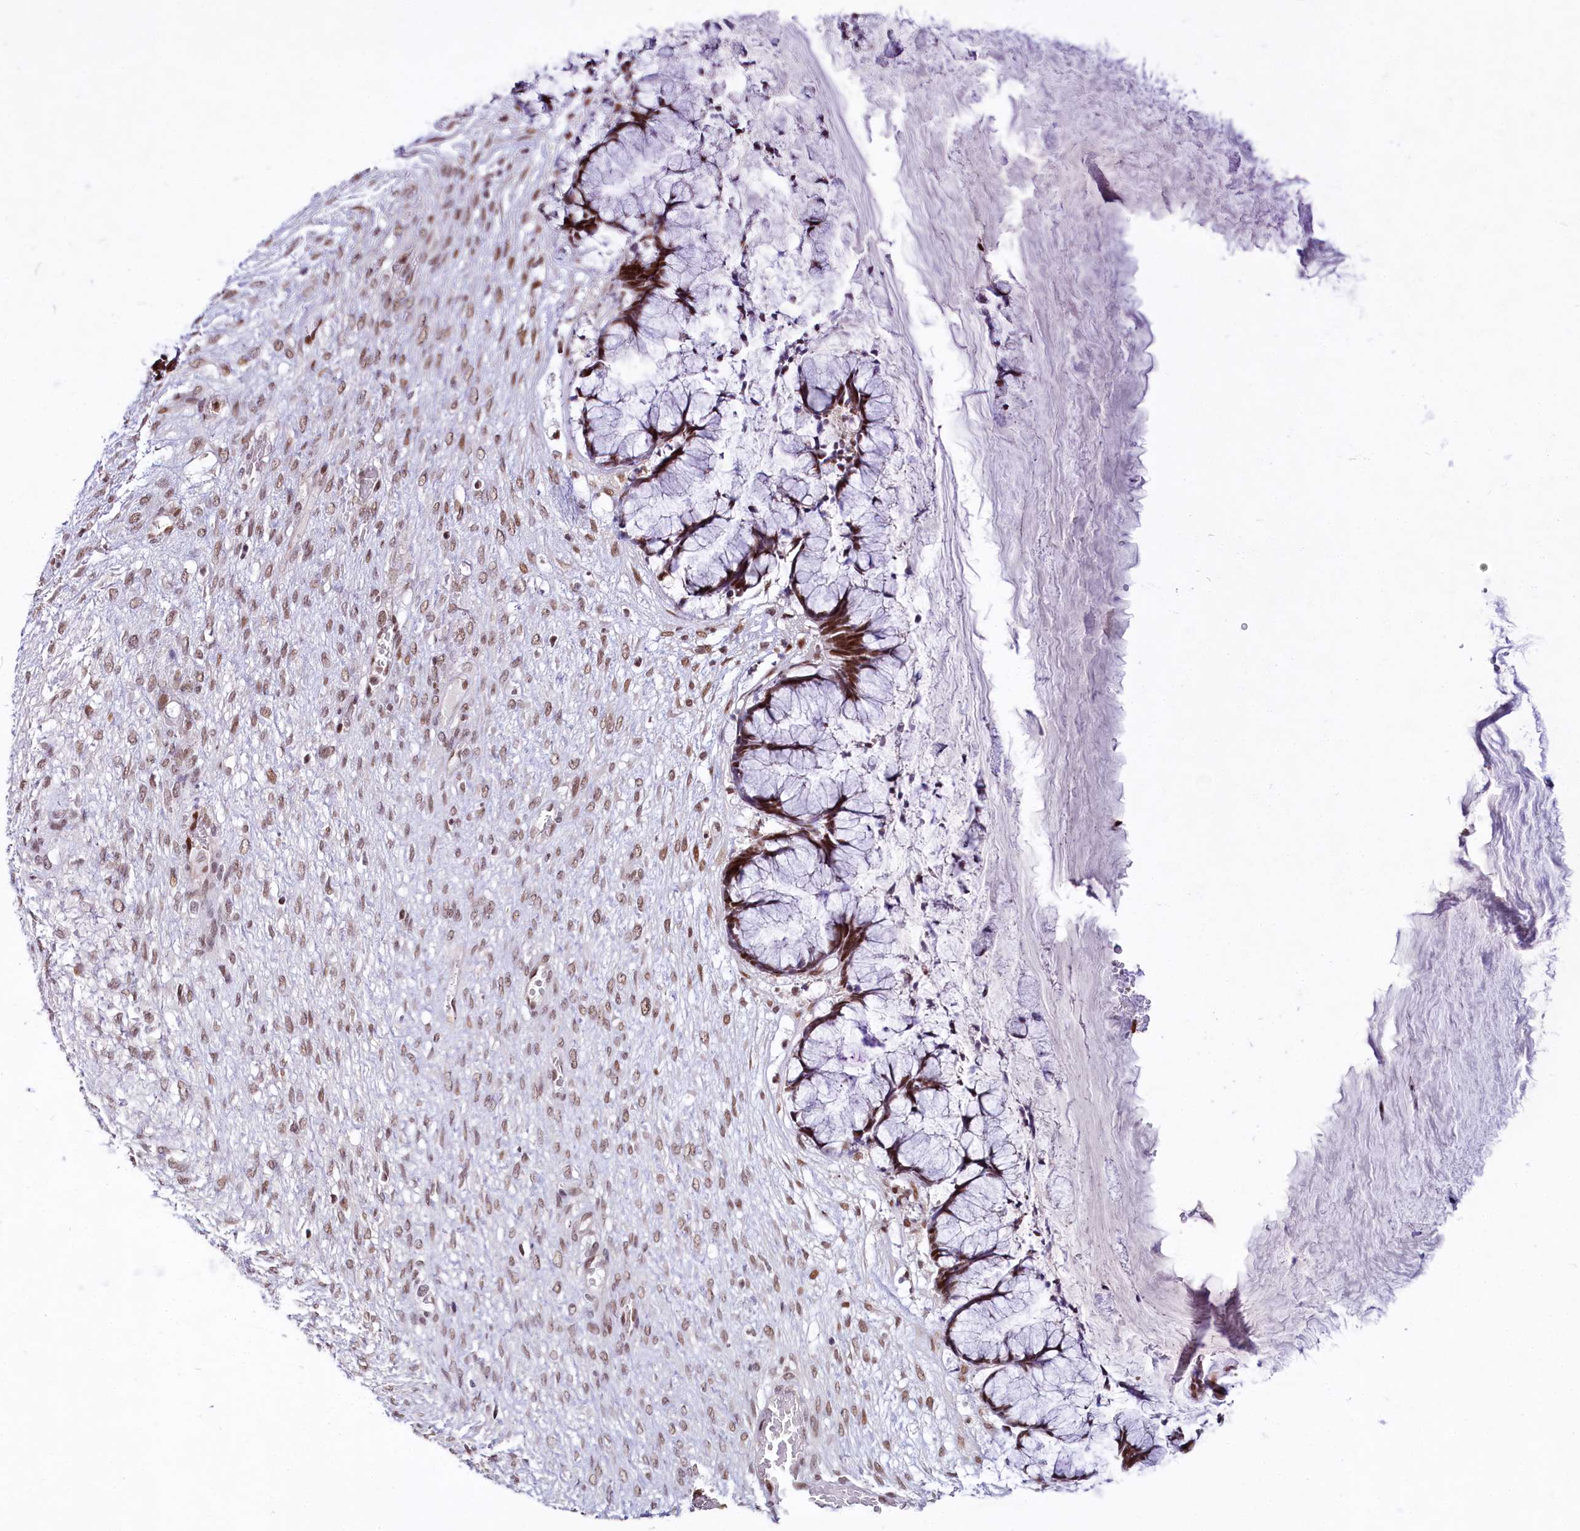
{"staining": {"intensity": "moderate", "quantity": ">75%", "location": "nuclear"}, "tissue": "ovarian cancer", "cell_type": "Tumor cells", "image_type": "cancer", "snomed": [{"axis": "morphology", "description": "Cystadenocarcinoma, mucinous, NOS"}, {"axis": "topography", "description": "Ovary"}], "caption": "Immunohistochemistry (IHC) histopathology image of neoplastic tissue: mucinous cystadenocarcinoma (ovarian) stained using IHC demonstrates medium levels of moderate protein expression localized specifically in the nuclear of tumor cells, appearing as a nuclear brown color.", "gene": "SCAF11", "patient": {"sex": "female", "age": 42}}